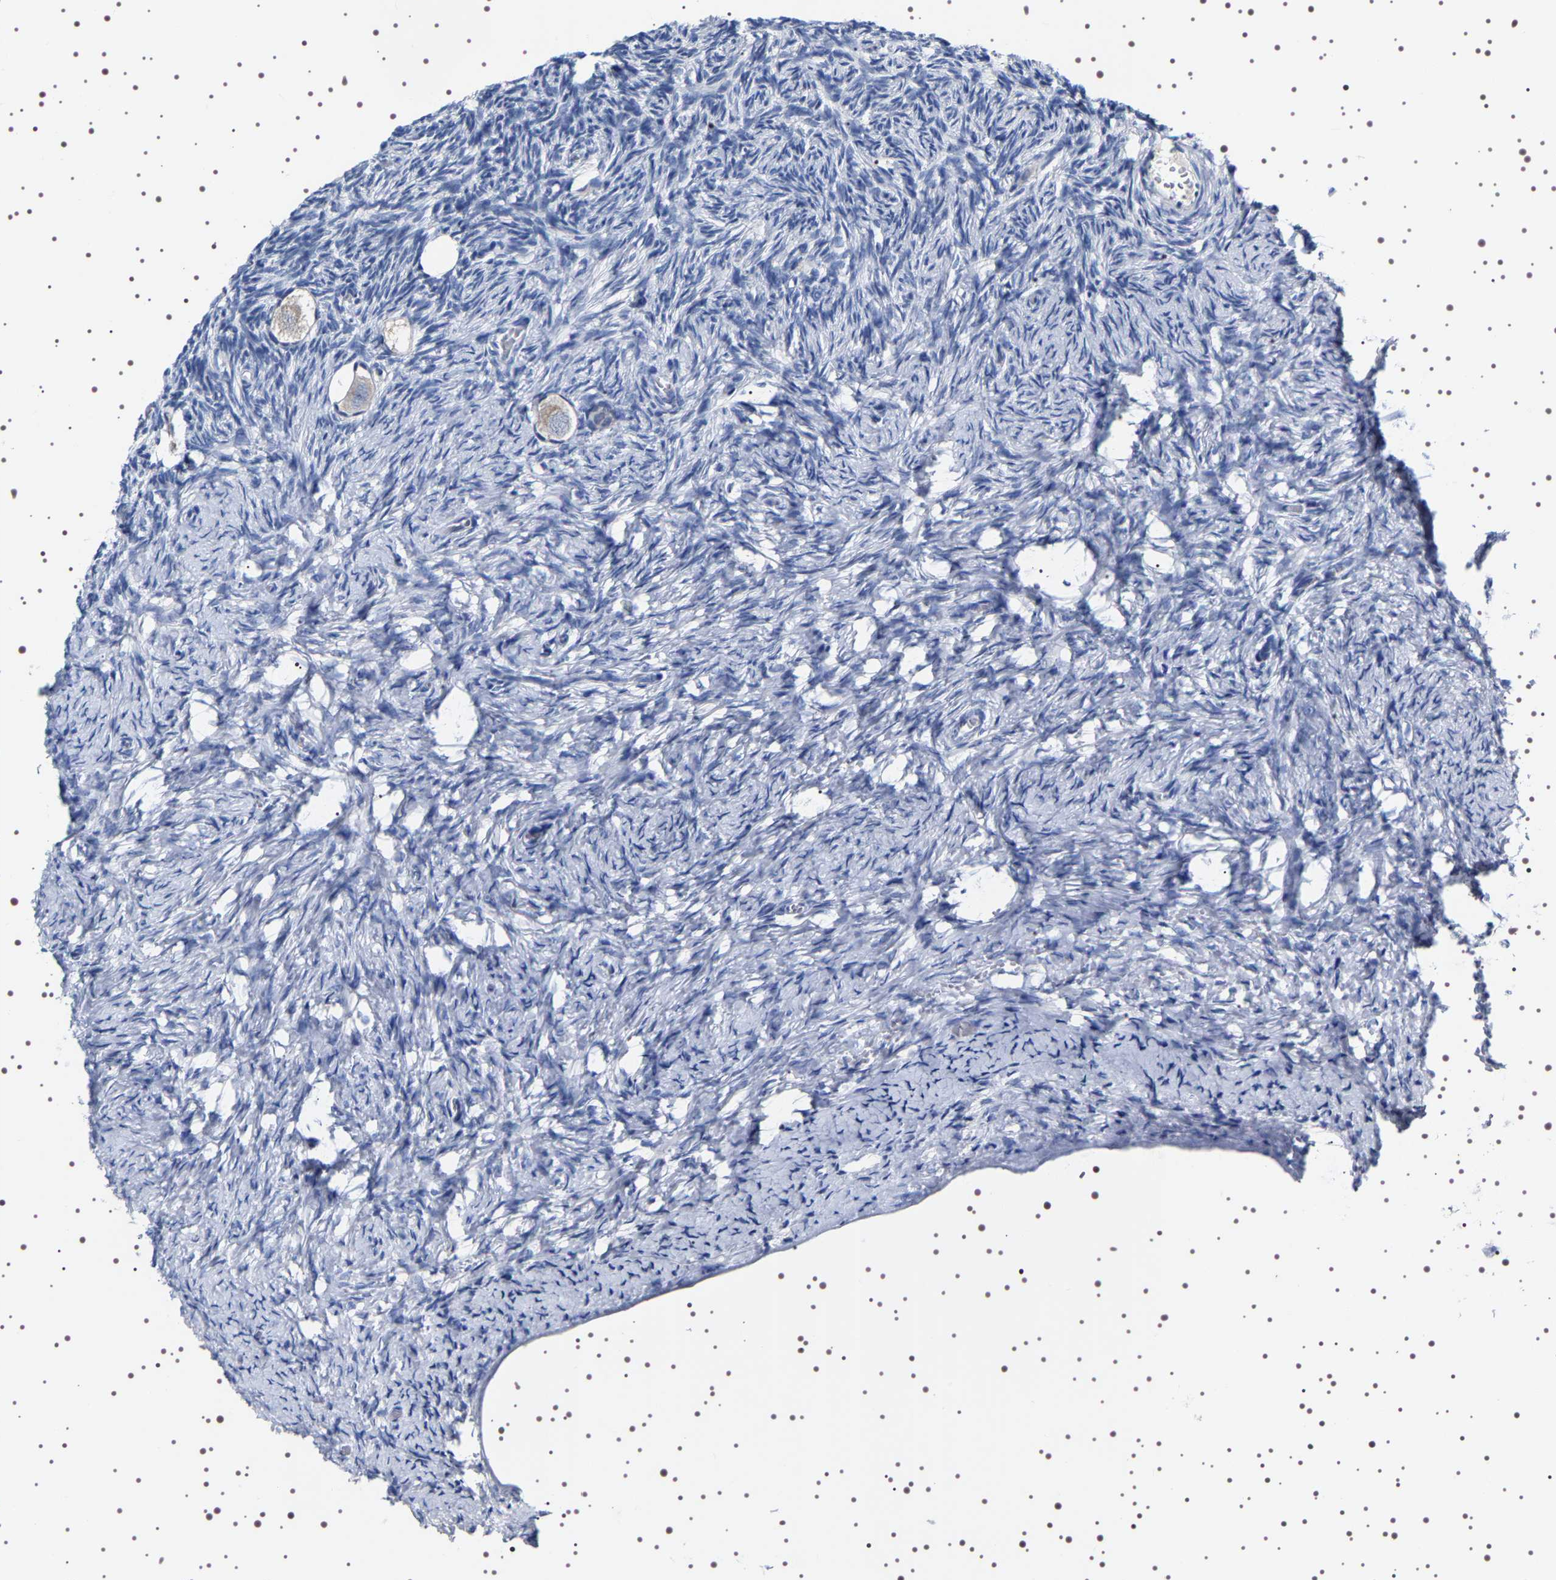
{"staining": {"intensity": "weak", "quantity": ">75%", "location": "cytoplasmic/membranous"}, "tissue": "ovary", "cell_type": "Follicle cells", "image_type": "normal", "snomed": [{"axis": "morphology", "description": "Normal tissue, NOS"}, {"axis": "topography", "description": "Ovary"}], "caption": "Immunohistochemistry (IHC) of unremarkable ovary reveals low levels of weak cytoplasmic/membranous expression in approximately >75% of follicle cells.", "gene": "UBQLN3", "patient": {"sex": "female", "age": 27}}